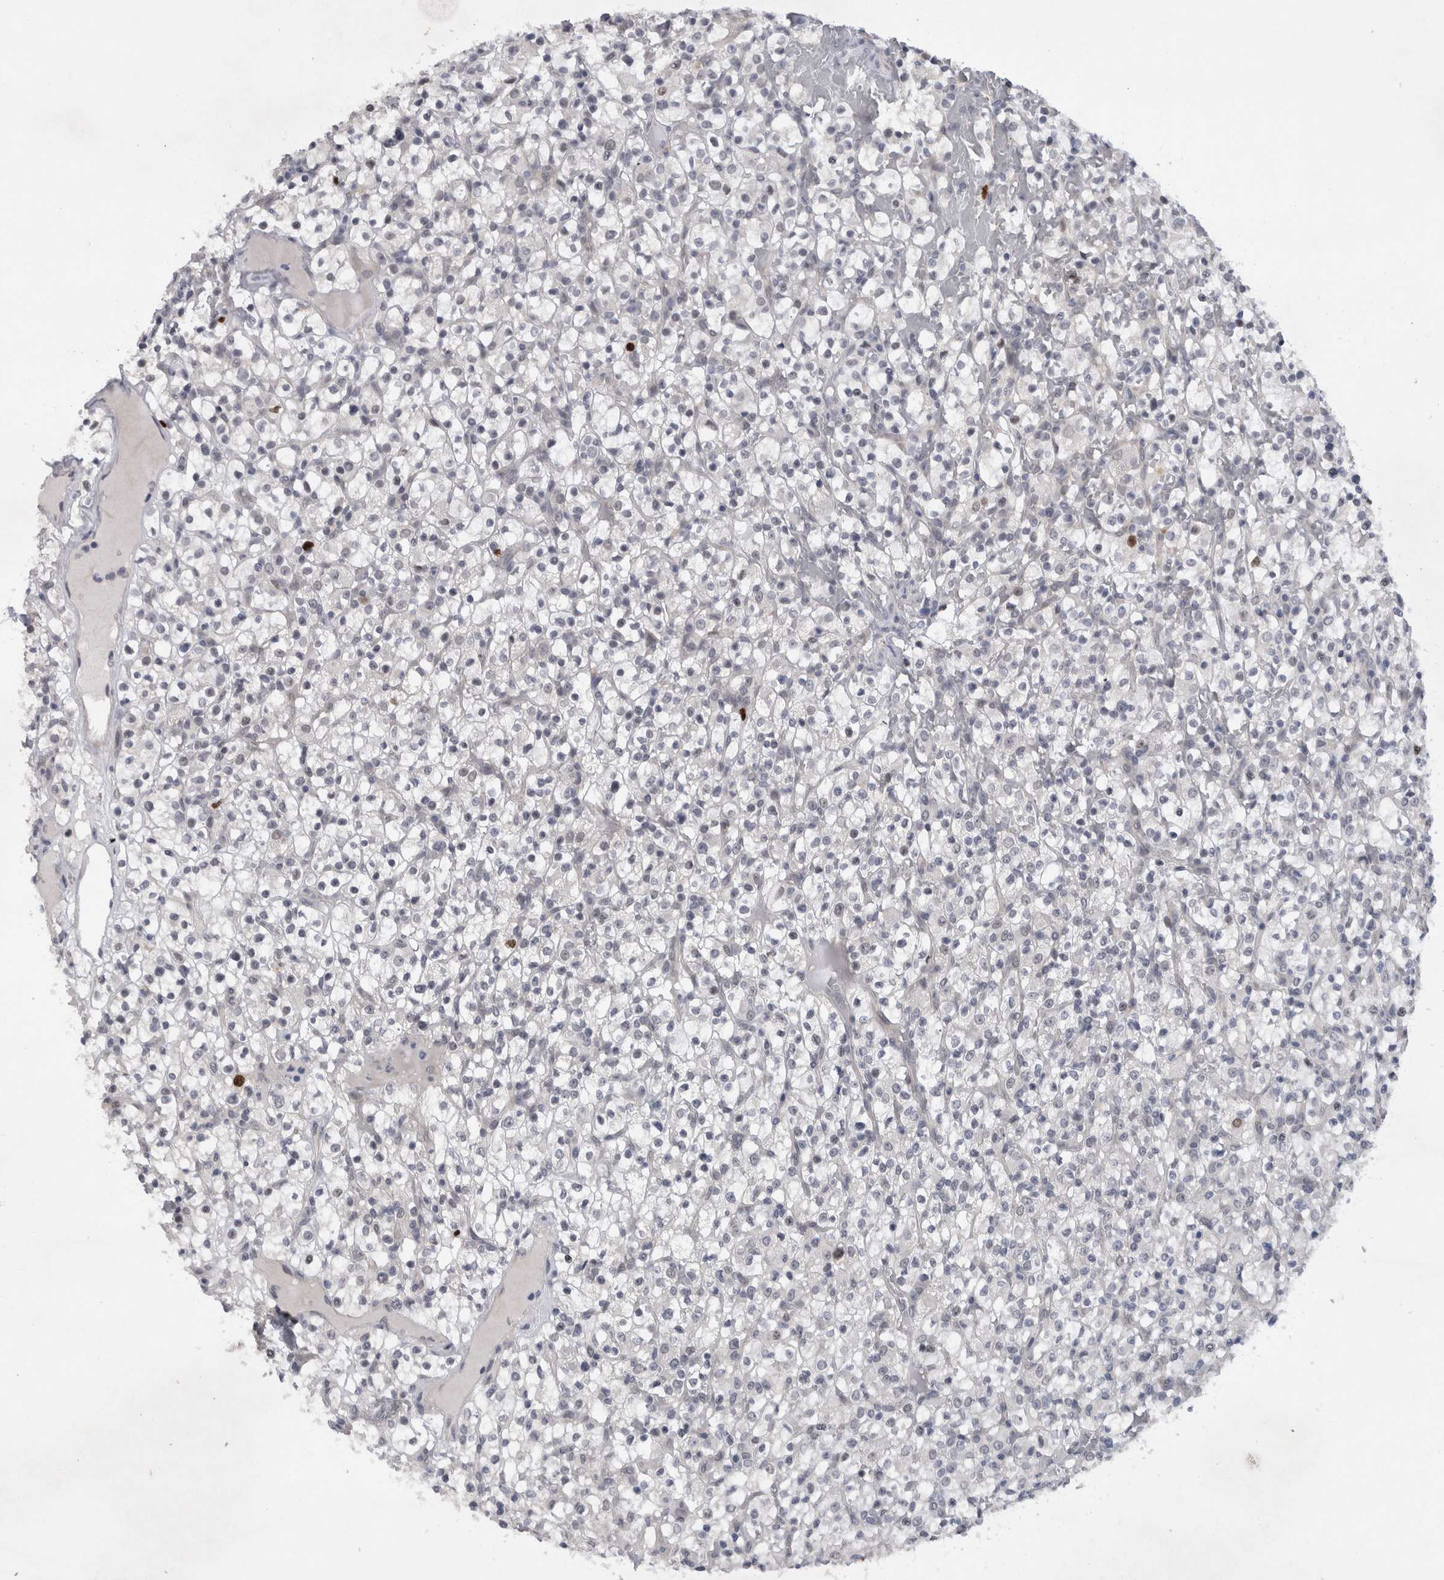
{"staining": {"intensity": "negative", "quantity": "none", "location": "none"}, "tissue": "renal cancer", "cell_type": "Tumor cells", "image_type": "cancer", "snomed": [{"axis": "morphology", "description": "Normal tissue, NOS"}, {"axis": "morphology", "description": "Adenocarcinoma, NOS"}, {"axis": "topography", "description": "Kidney"}], "caption": "This is an immunohistochemistry (IHC) photomicrograph of adenocarcinoma (renal). There is no expression in tumor cells.", "gene": "KIF18B", "patient": {"sex": "female", "age": 72}}